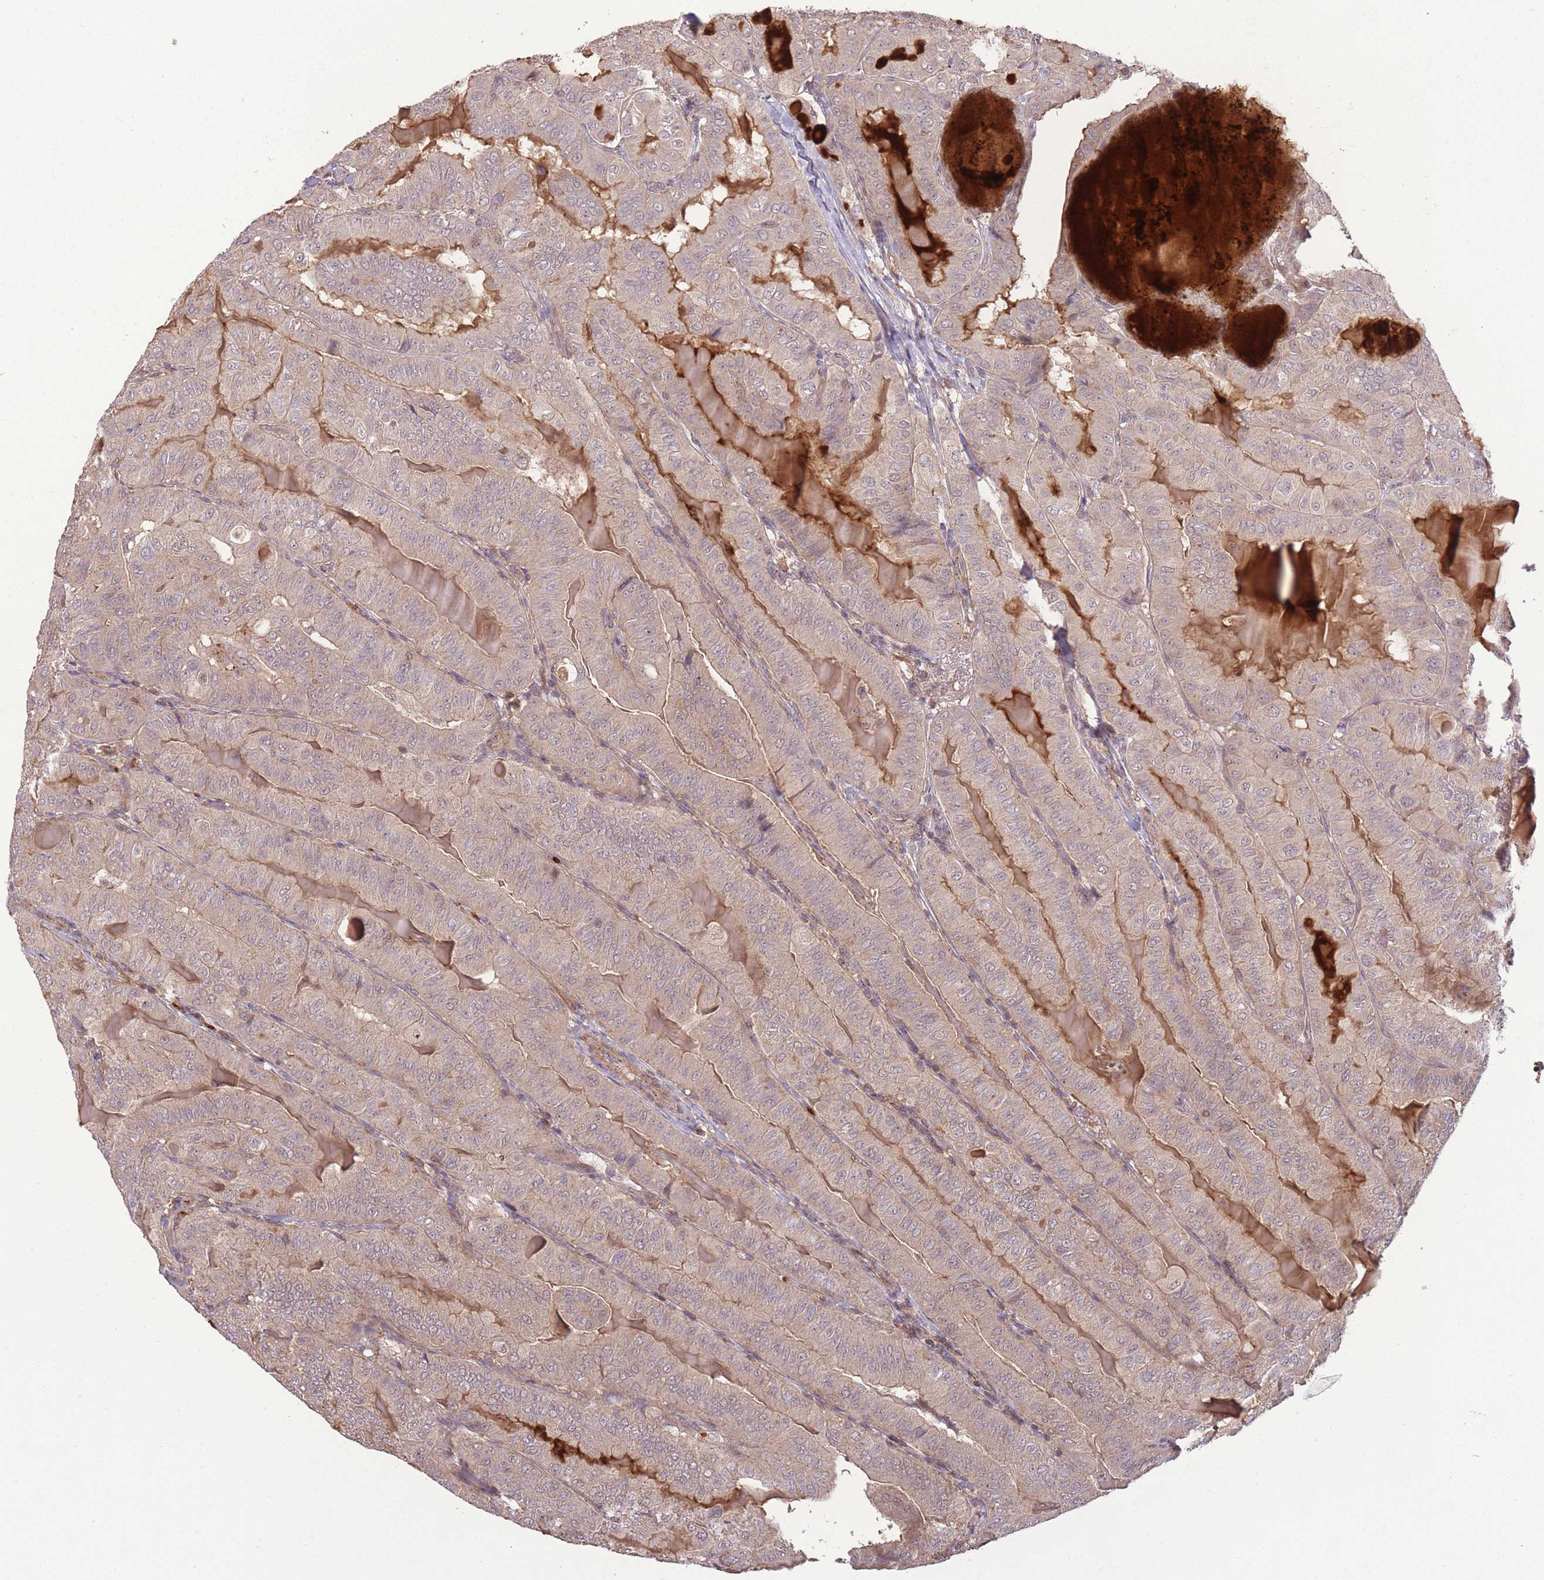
{"staining": {"intensity": "weak", "quantity": "25%-75%", "location": "cytoplasmic/membranous"}, "tissue": "thyroid cancer", "cell_type": "Tumor cells", "image_type": "cancer", "snomed": [{"axis": "morphology", "description": "Papillary adenocarcinoma, NOS"}, {"axis": "topography", "description": "Thyroid gland"}], "caption": "Tumor cells display weak cytoplasmic/membranous positivity in approximately 25%-75% of cells in thyroid papillary adenocarcinoma.", "gene": "POLR3F", "patient": {"sex": "female", "age": 68}}